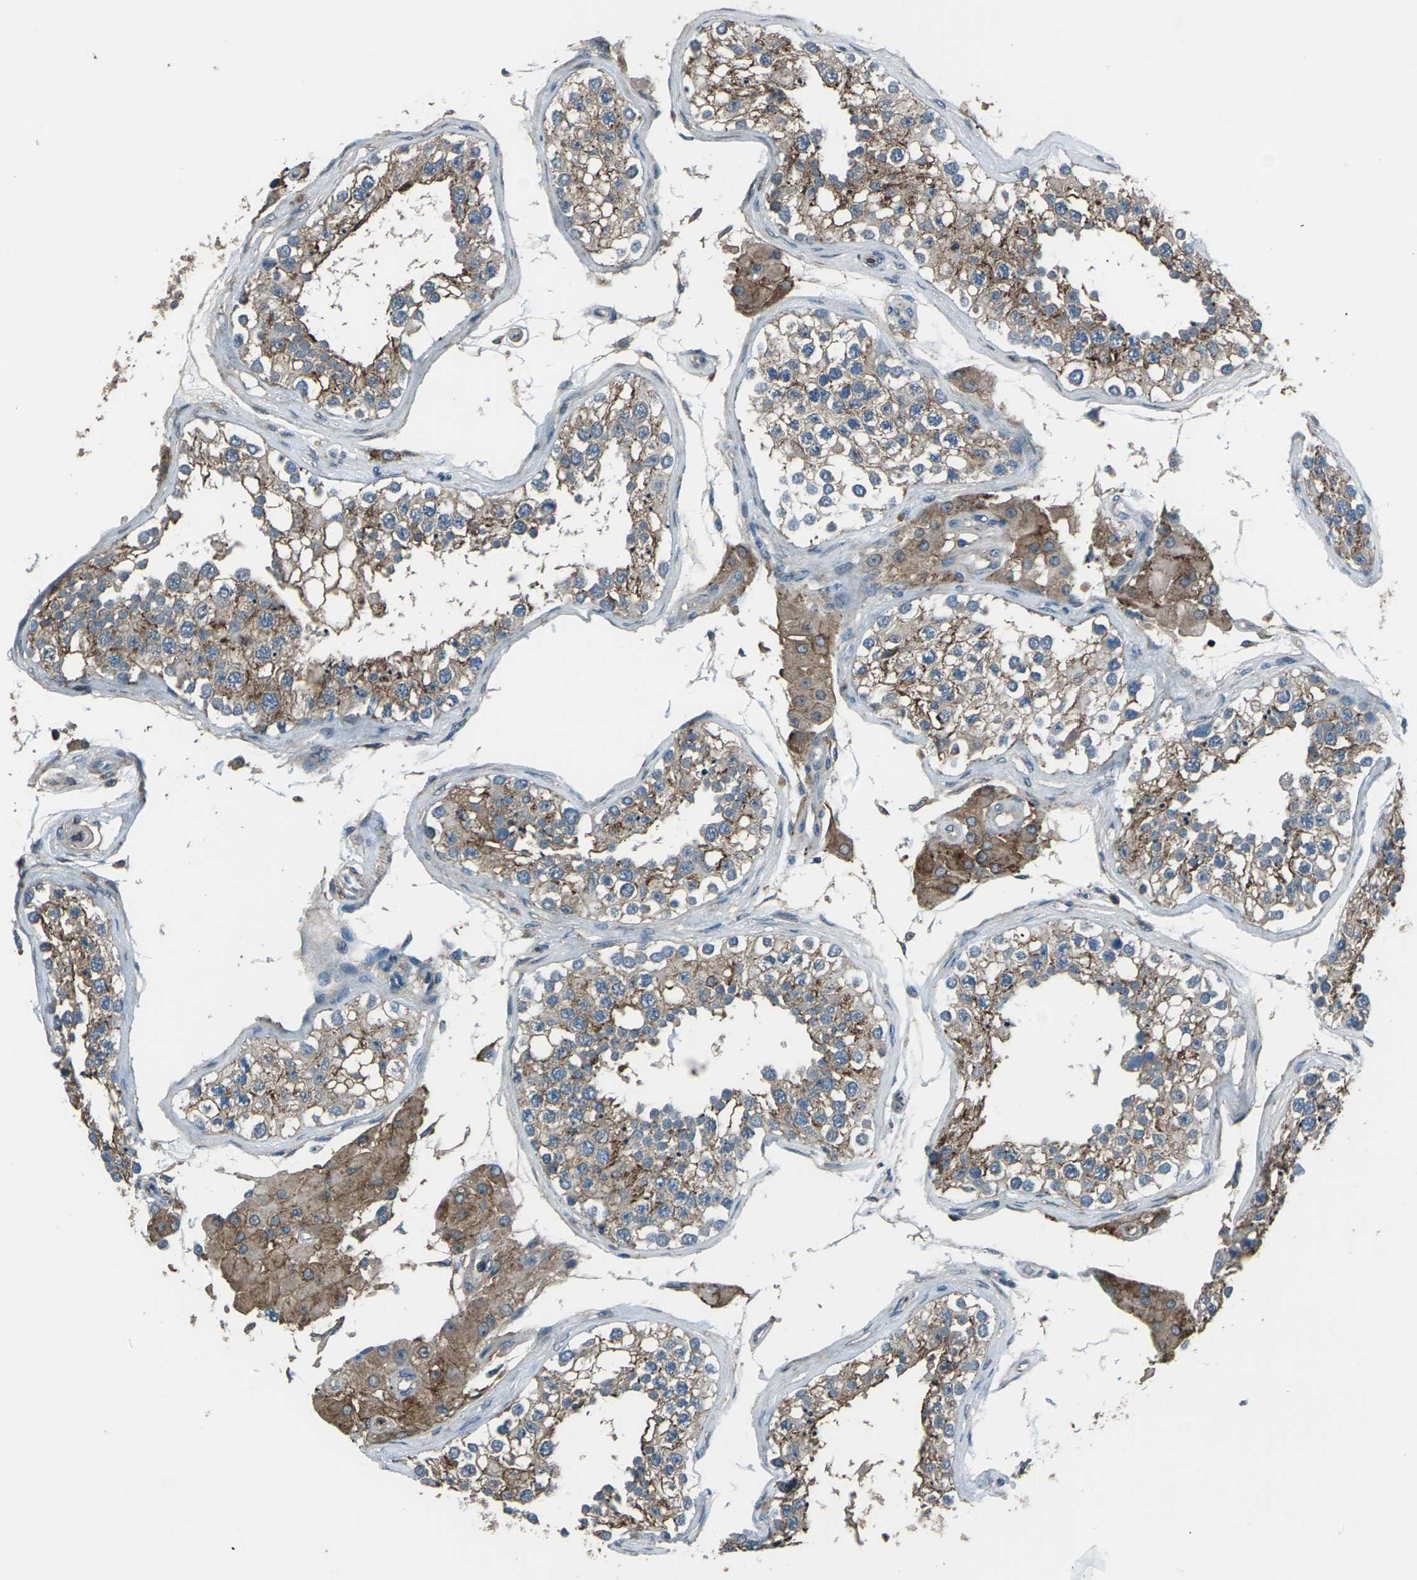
{"staining": {"intensity": "moderate", "quantity": ">75%", "location": "cytoplasmic/membranous"}, "tissue": "testis", "cell_type": "Cells in seminiferous ducts", "image_type": "normal", "snomed": [{"axis": "morphology", "description": "Normal tissue, NOS"}, {"axis": "topography", "description": "Testis"}], "caption": "Moderate cytoplasmic/membranous positivity for a protein is identified in about >75% of cells in seminiferous ducts of normal testis using immunohistochemistry.", "gene": "CMTM4", "patient": {"sex": "male", "age": 68}}